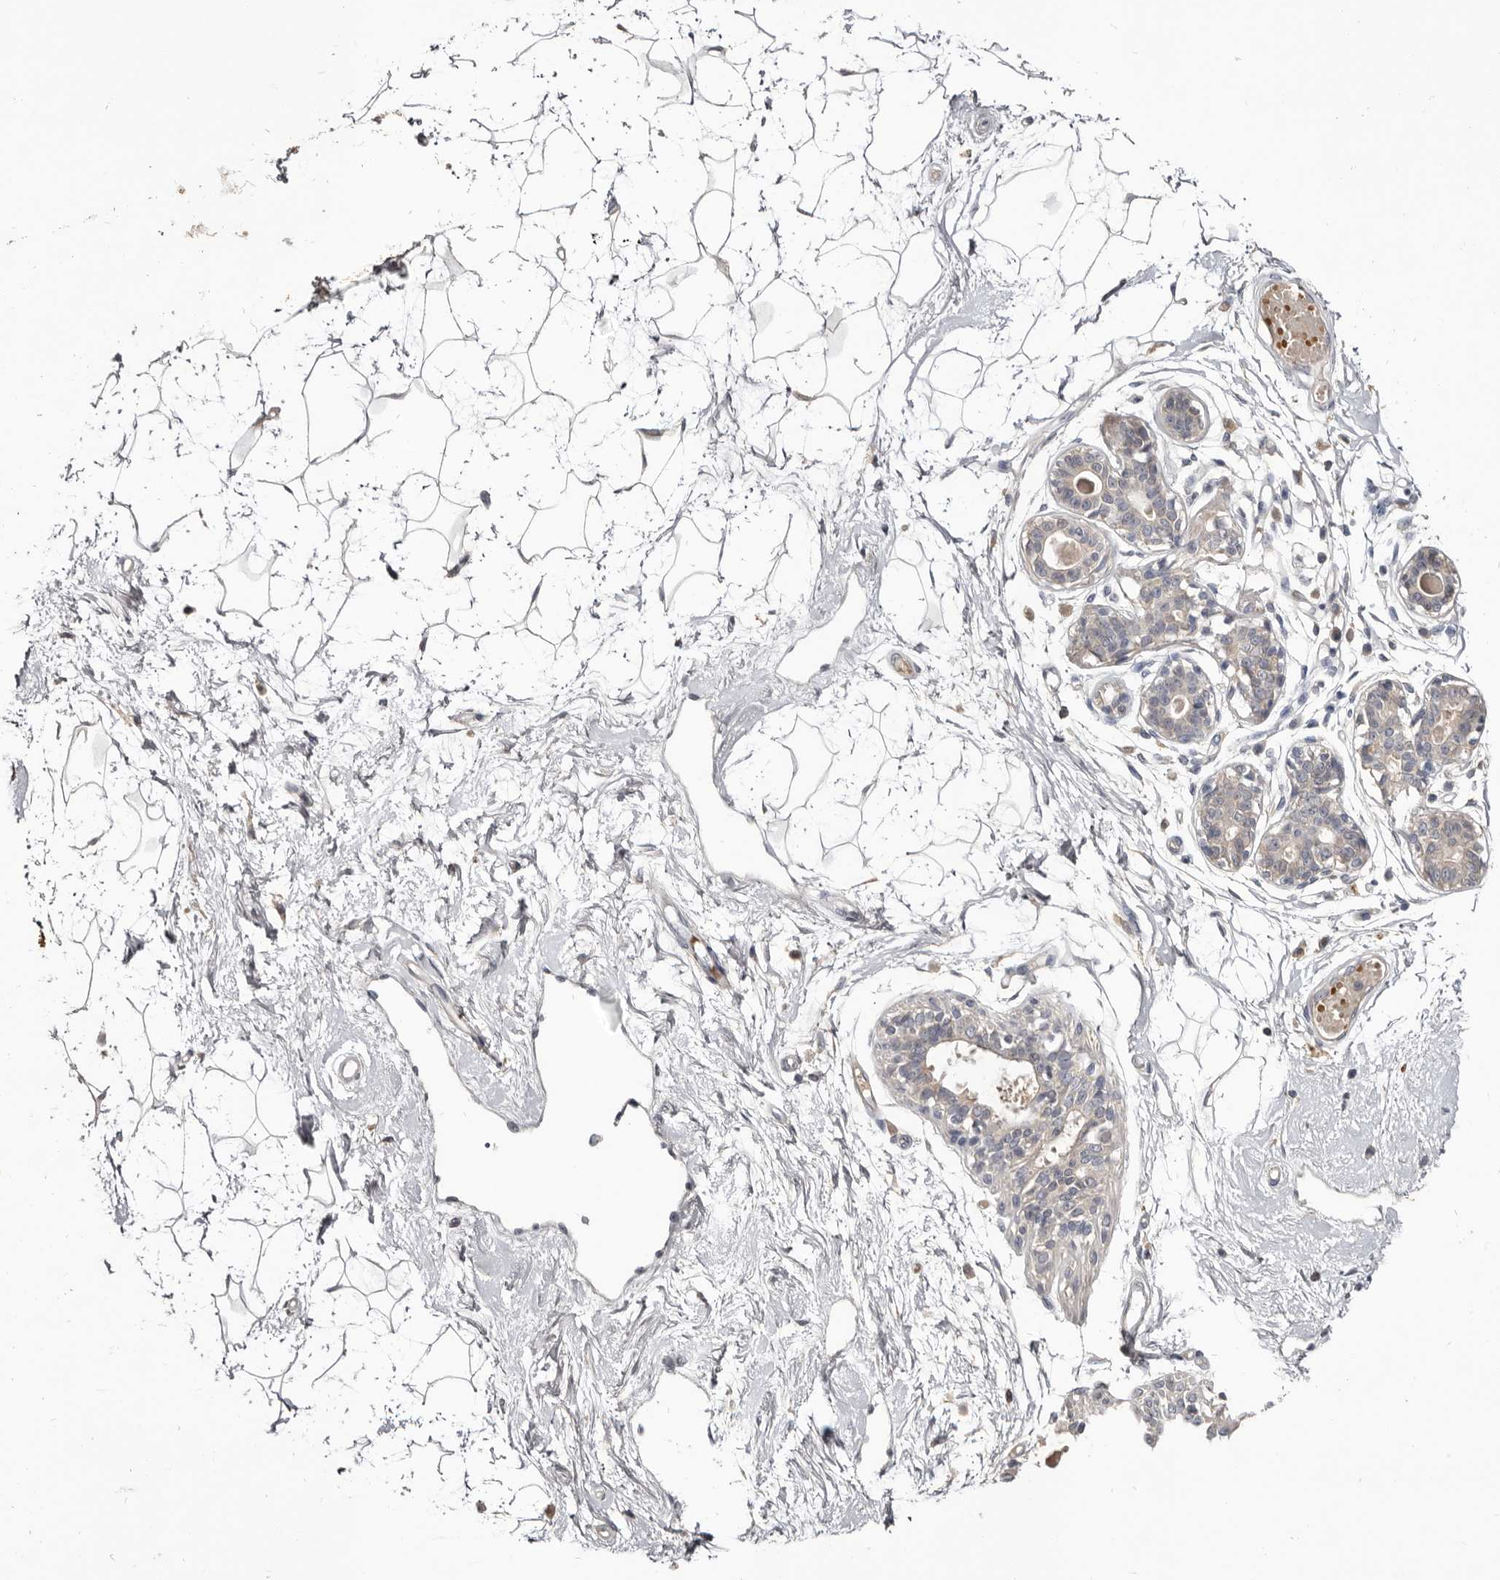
{"staining": {"intensity": "negative", "quantity": "none", "location": "none"}, "tissue": "breast", "cell_type": "Adipocytes", "image_type": "normal", "snomed": [{"axis": "morphology", "description": "Normal tissue, NOS"}, {"axis": "topography", "description": "Breast"}], "caption": "Immunohistochemical staining of unremarkable human breast demonstrates no significant staining in adipocytes. (DAB (3,3'-diaminobenzidine) IHC visualized using brightfield microscopy, high magnification).", "gene": "NENF", "patient": {"sex": "female", "age": 45}}